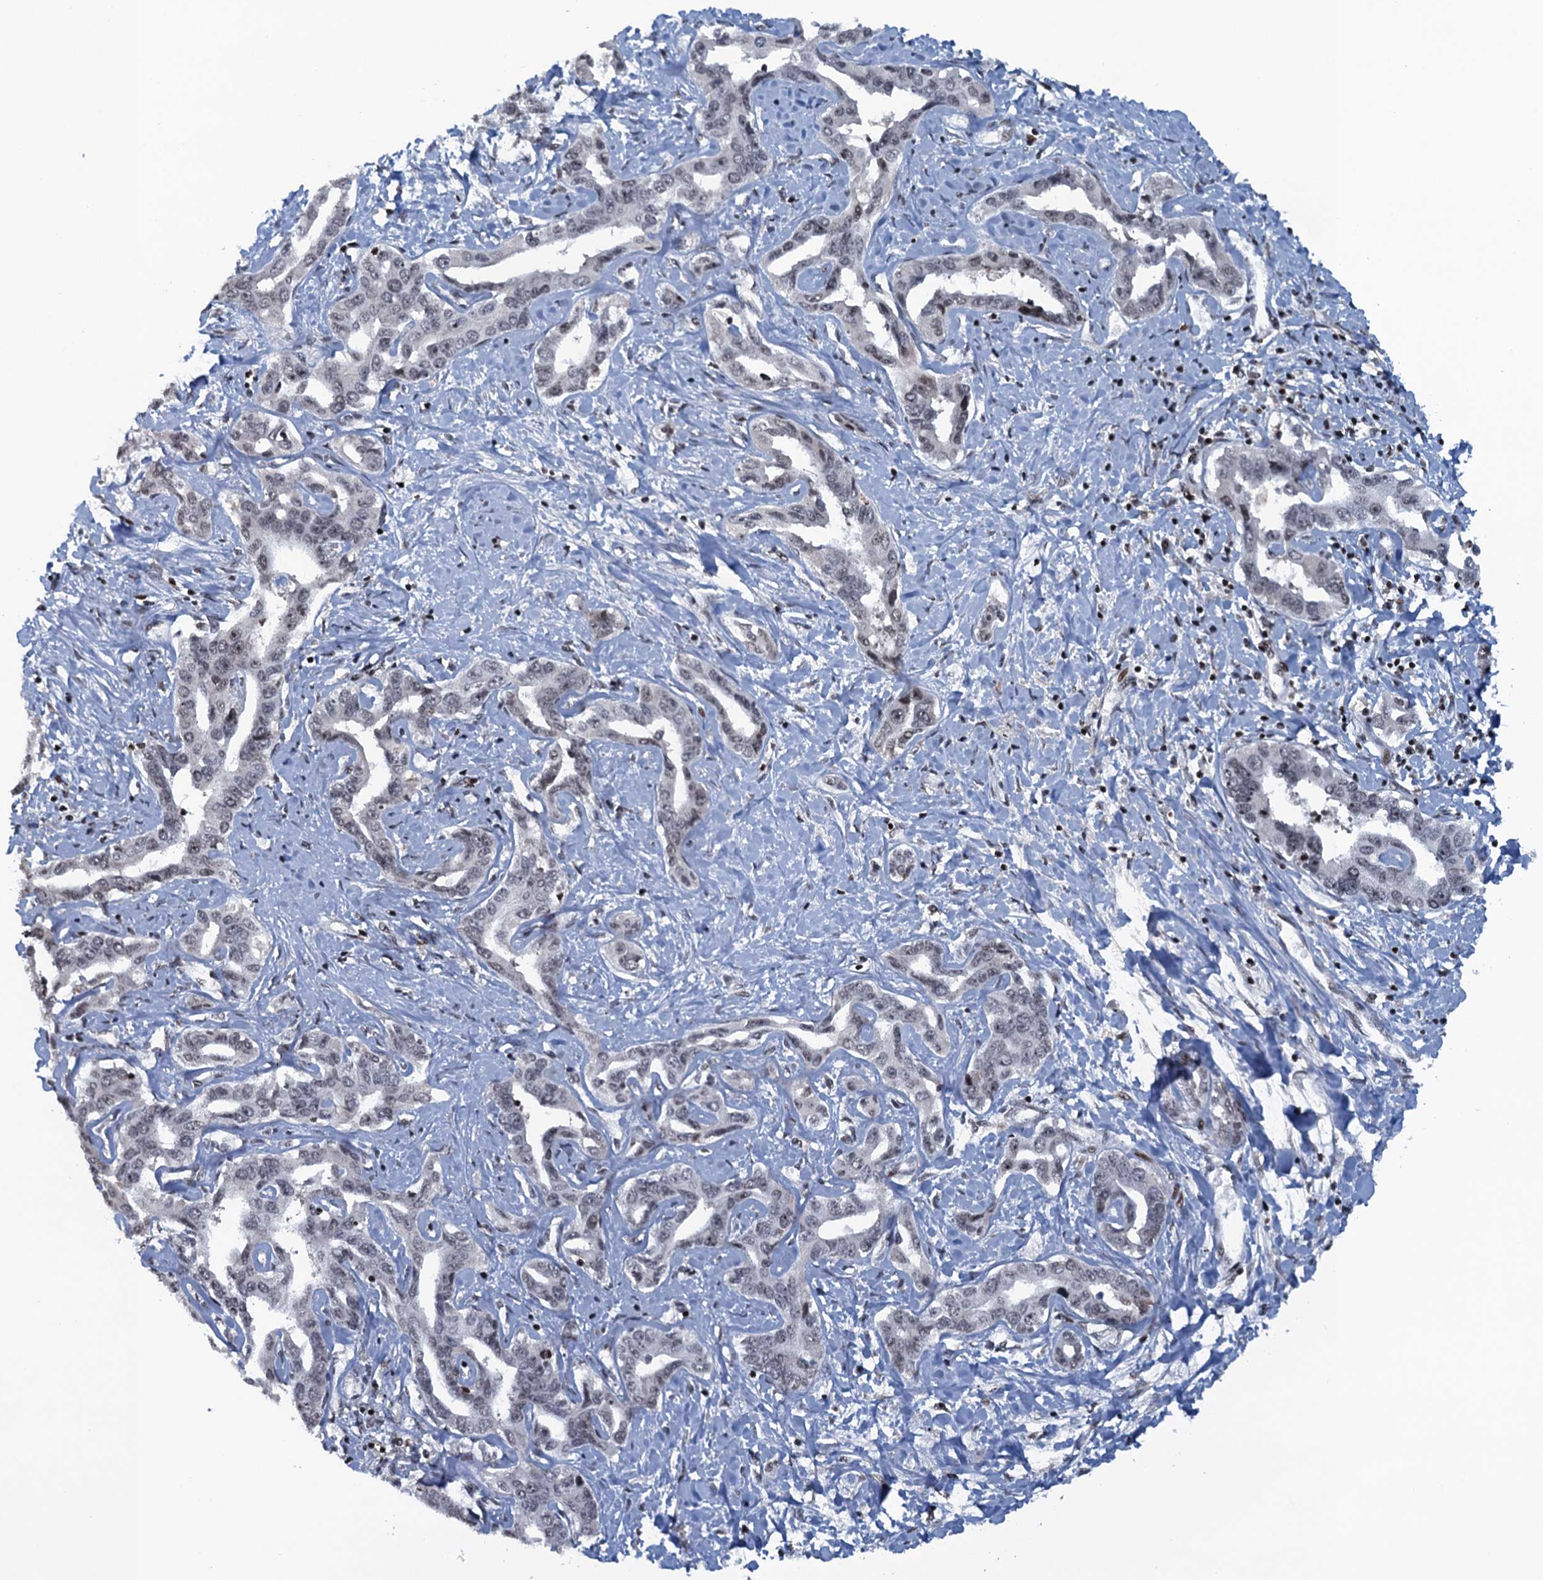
{"staining": {"intensity": "negative", "quantity": "none", "location": "none"}, "tissue": "liver cancer", "cell_type": "Tumor cells", "image_type": "cancer", "snomed": [{"axis": "morphology", "description": "Cholangiocarcinoma"}, {"axis": "topography", "description": "Liver"}], "caption": "Liver cancer was stained to show a protein in brown. There is no significant positivity in tumor cells. Brightfield microscopy of immunohistochemistry (IHC) stained with DAB (brown) and hematoxylin (blue), captured at high magnification.", "gene": "FYB1", "patient": {"sex": "male", "age": 59}}